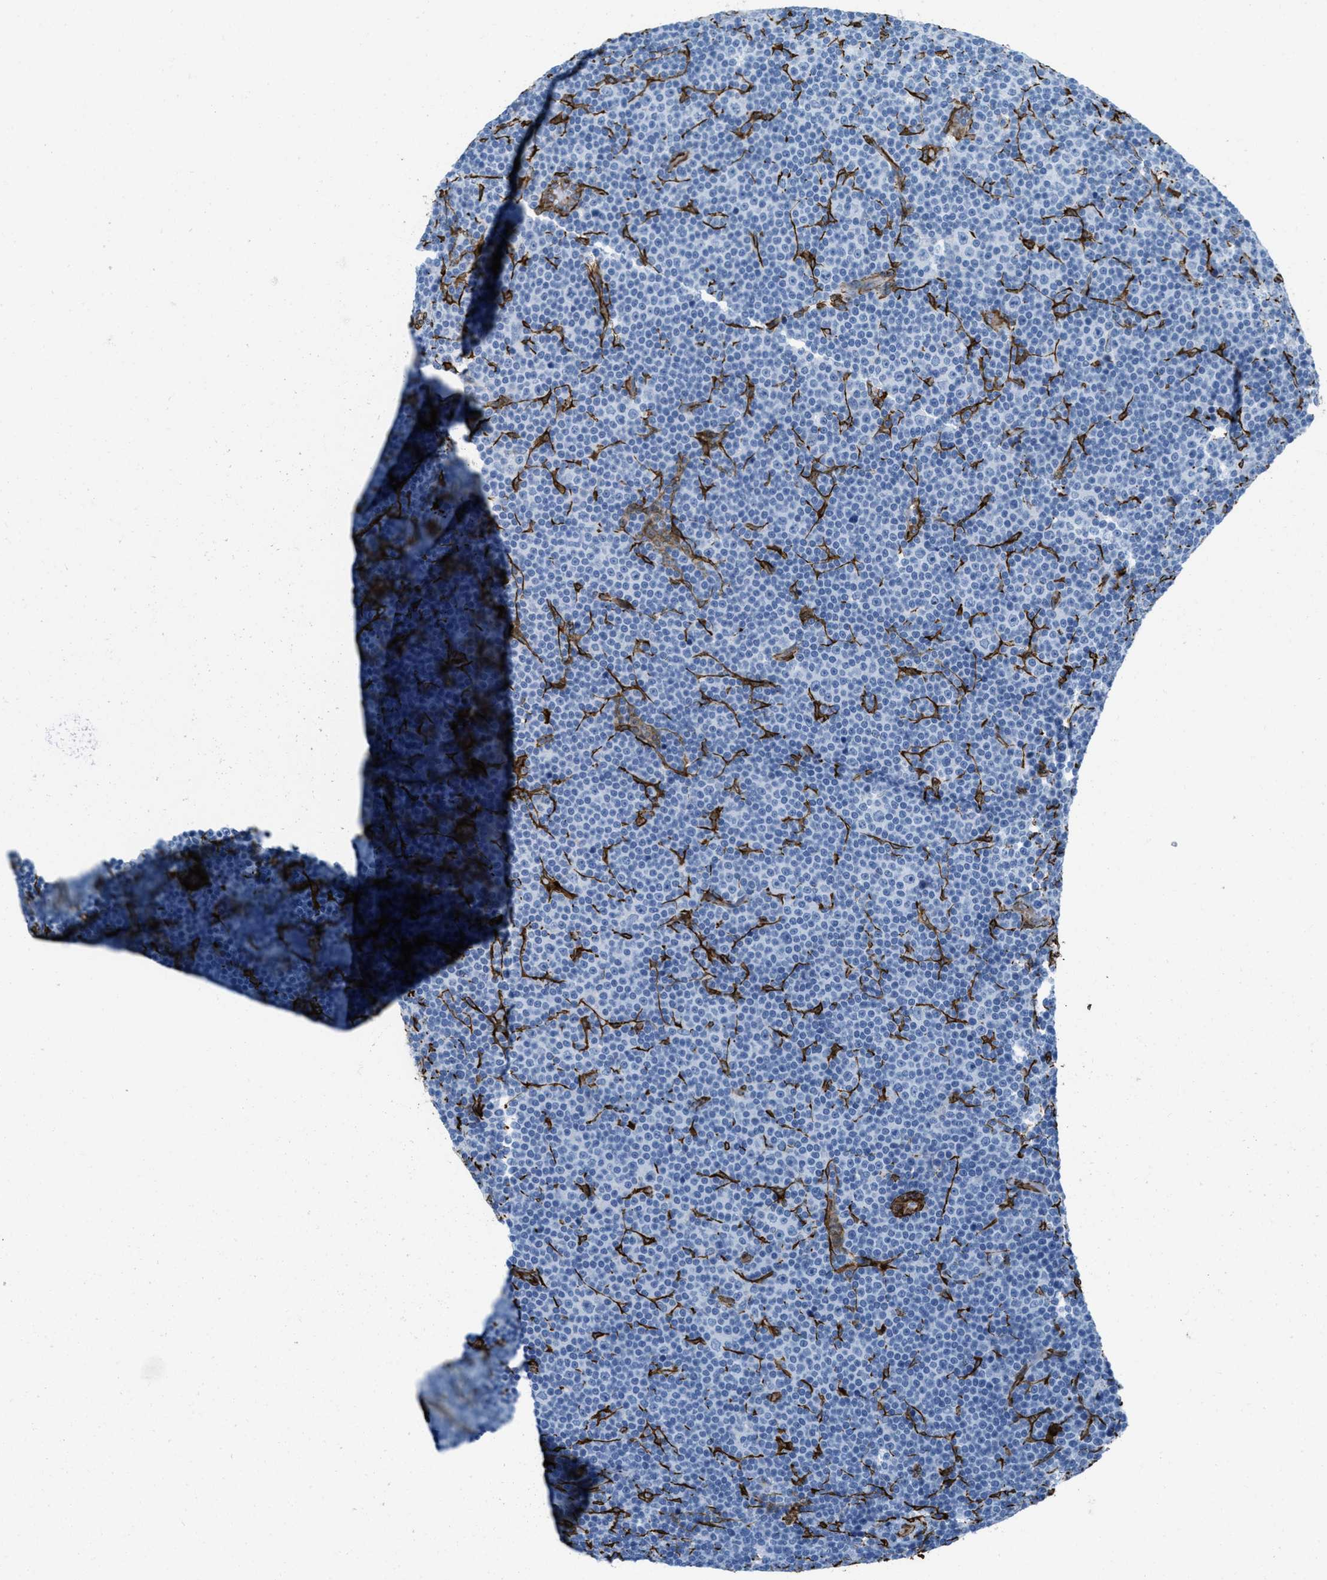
{"staining": {"intensity": "negative", "quantity": "none", "location": "none"}, "tissue": "lymphoma", "cell_type": "Tumor cells", "image_type": "cancer", "snomed": [{"axis": "morphology", "description": "Malignant lymphoma, non-Hodgkin's type, Low grade"}, {"axis": "topography", "description": "Lymph node"}], "caption": "Lymphoma was stained to show a protein in brown. There is no significant positivity in tumor cells. (DAB IHC, high magnification).", "gene": "CALD1", "patient": {"sex": "female", "age": 67}}